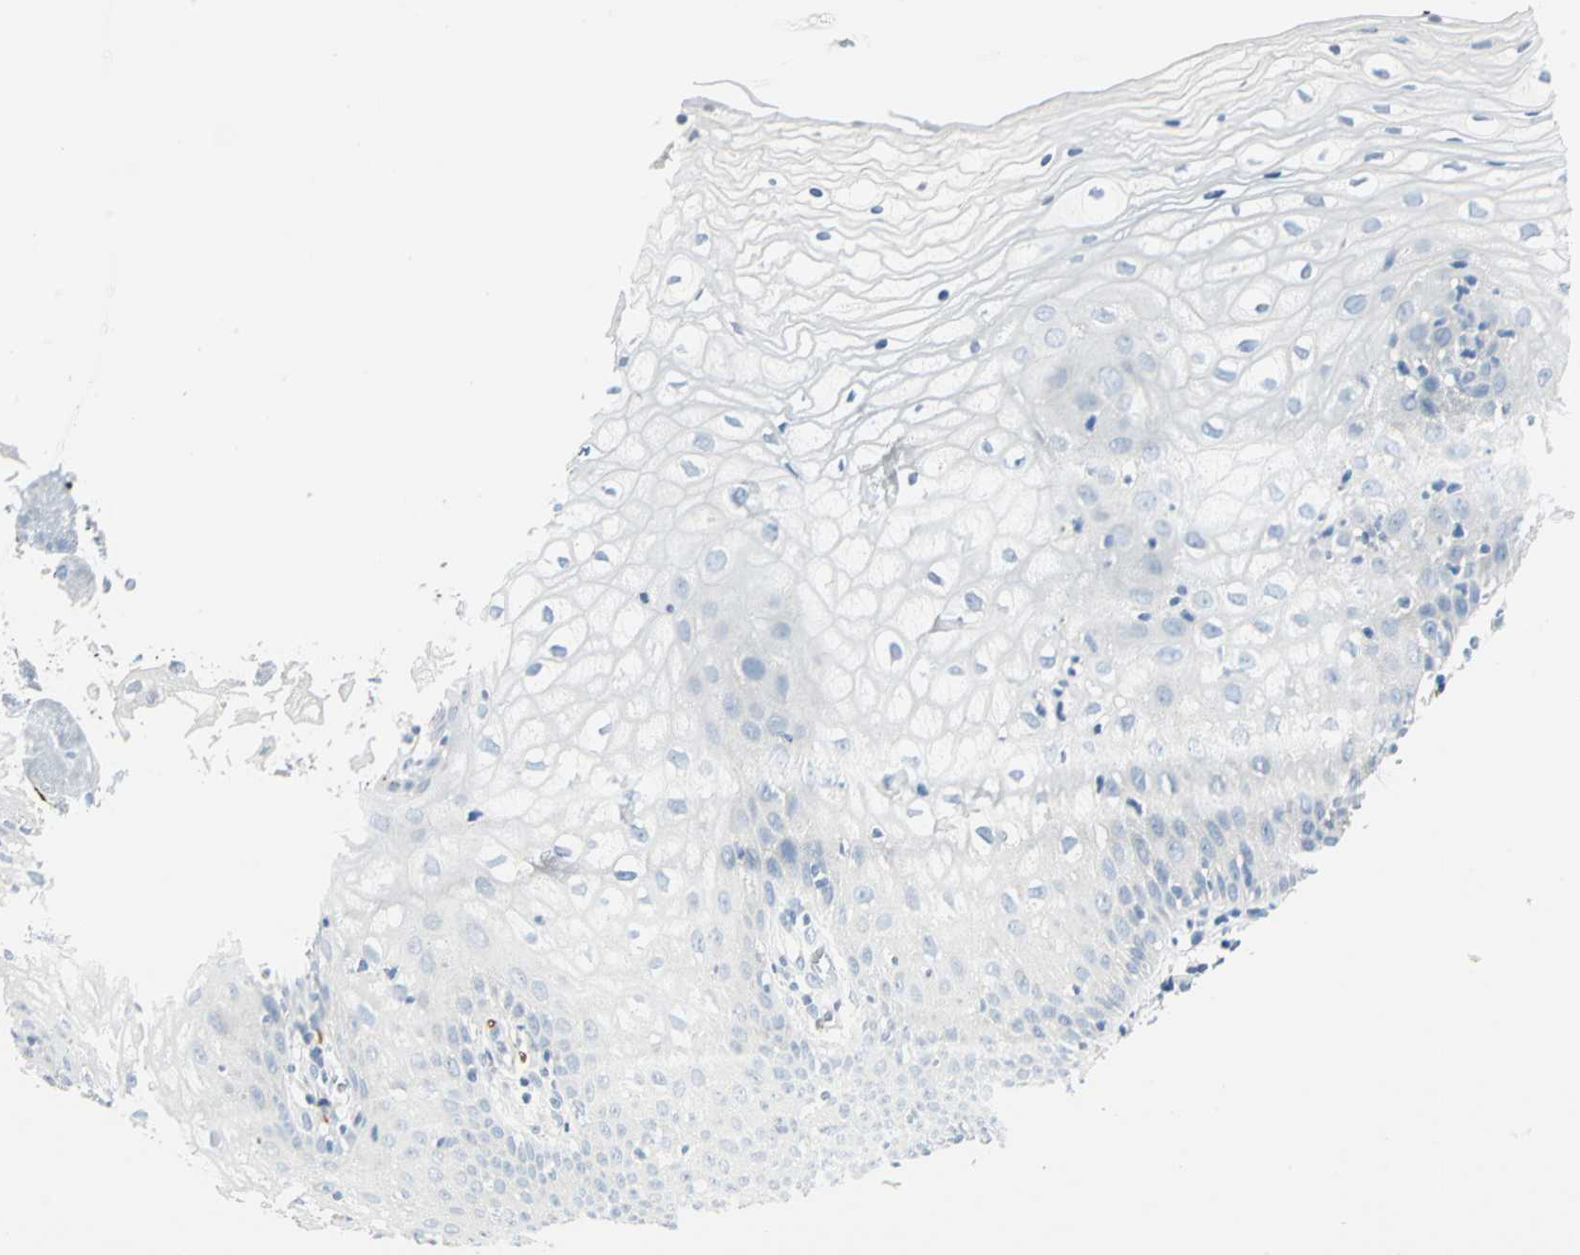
{"staining": {"intensity": "negative", "quantity": "none", "location": "none"}, "tissue": "vagina", "cell_type": "Squamous epithelial cells", "image_type": "normal", "snomed": [{"axis": "morphology", "description": "Normal tissue, NOS"}, {"axis": "topography", "description": "Vagina"}], "caption": "Histopathology image shows no significant protein expression in squamous epithelial cells of normal vagina.", "gene": "UCHL1", "patient": {"sex": "female", "age": 34}}